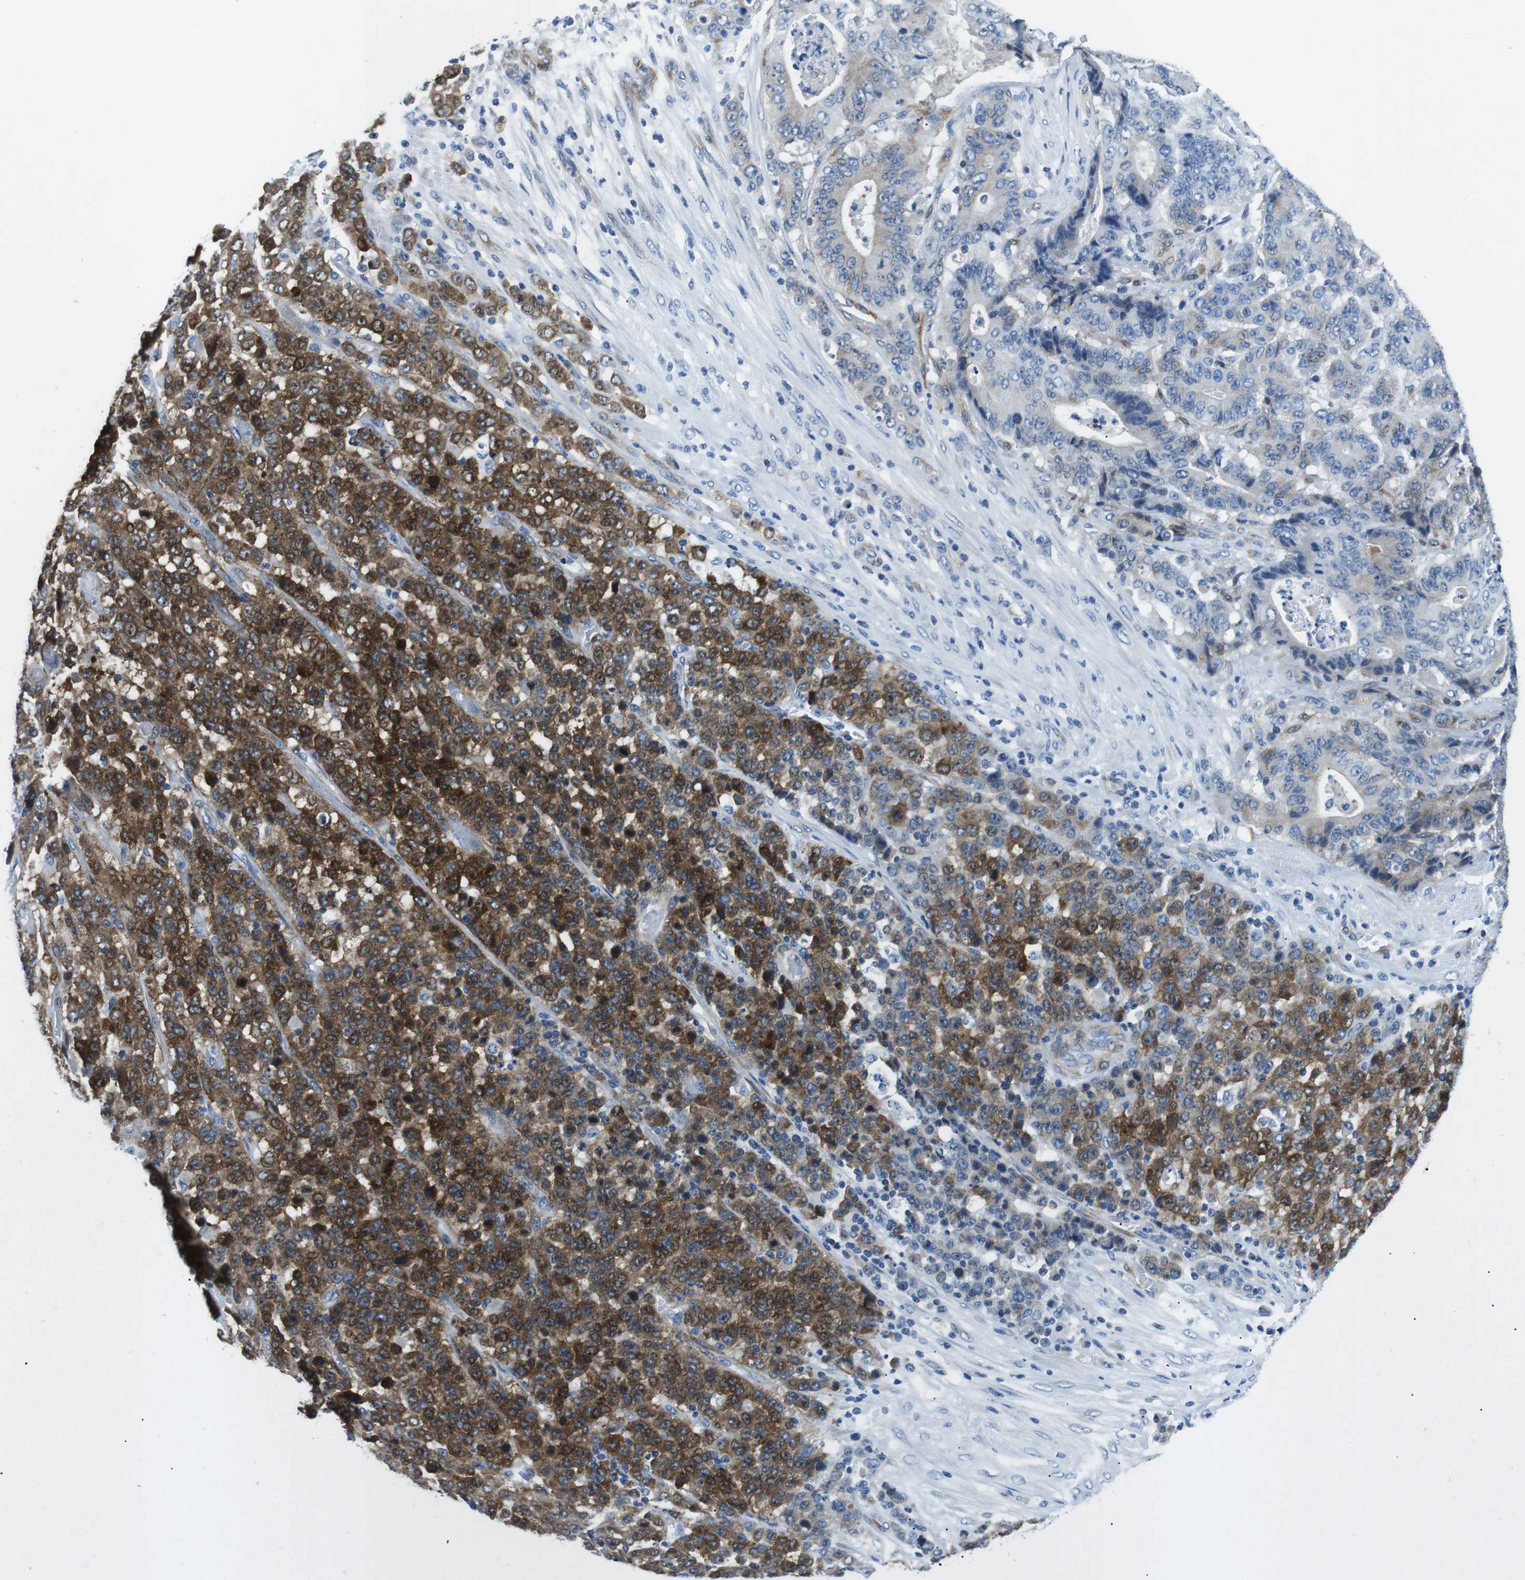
{"staining": {"intensity": "strong", "quantity": "25%-75%", "location": "cytoplasmic/membranous"}, "tissue": "stomach cancer", "cell_type": "Tumor cells", "image_type": "cancer", "snomed": [{"axis": "morphology", "description": "Adenocarcinoma, NOS"}, {"axis": "topography", "description": "Stomach"}], "caption": "Tumor cells reveal high levels of strong cytoplasmic/membranous staining in approximately 25%-75% of cells in adenocarcinoma (stomach).", "gene": "PHLDA1", "patient": {"sex": "female", "age": 73}}